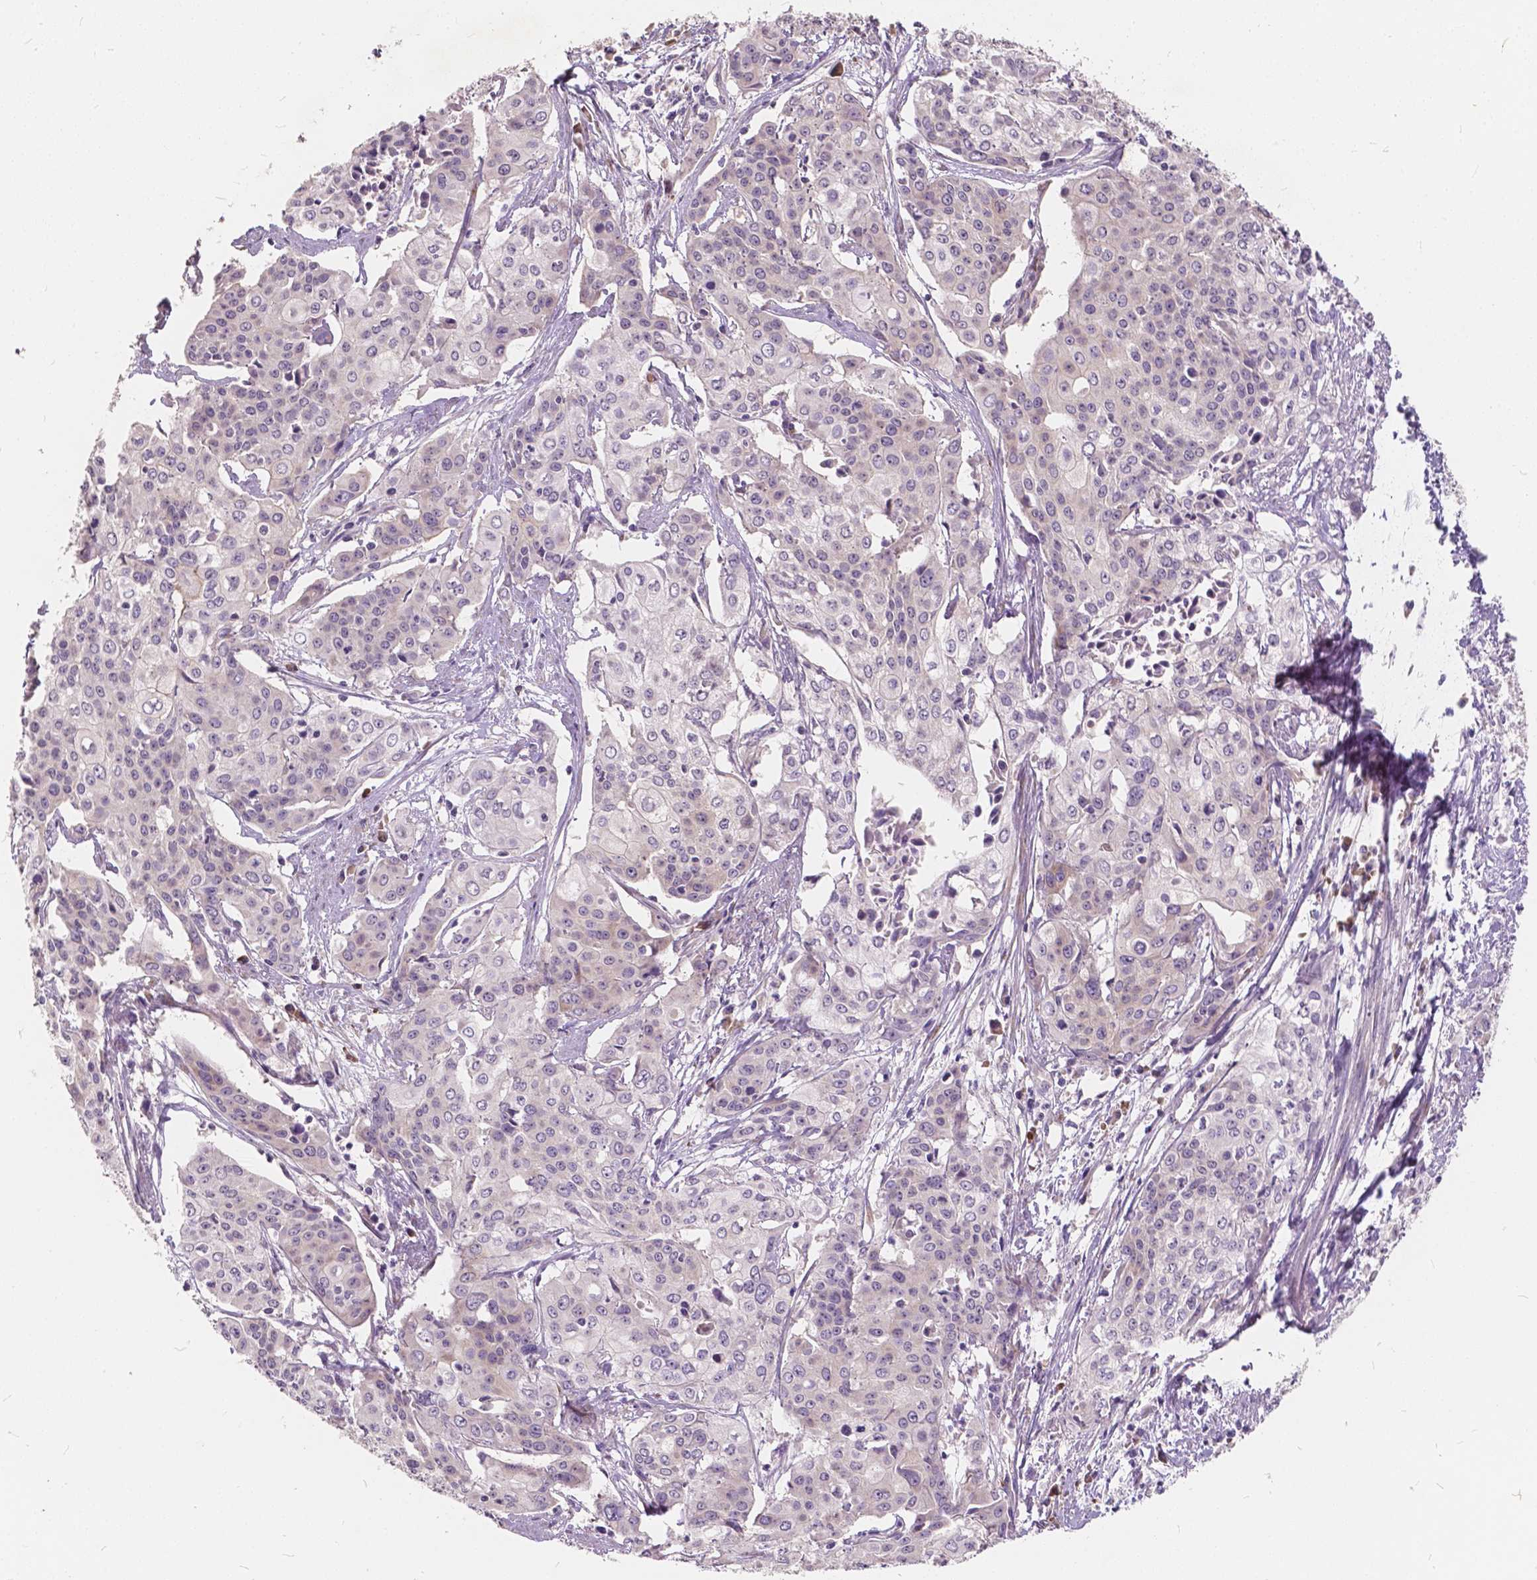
{"staining": {"intensity": "weak", "quantity": "<25%", "location": "cytoplasmic/membranous"}, "tissue": "cervical cancer", "cell_type": "Tumor cells", "image_type": "cancer", "snomed": [{"axis": "morphology", "description": "Squamous cell carcinoma, NOS"}, {"axis": "topography", "description": "Cervix"}], "caption": "Immunohistochemistry photomicrograph of neoplastic tissue: cervical cancer (squamous cell carcinoma) stained with DAB shows no significant protein expression in tumor cells. (DAB (3,3'-diaminobenzidine) immunohistochemistry (IHC) with hematoxylin counter stain).", "gene": "SLC7A8", "patient": {"sex": "female", "age": 39}}